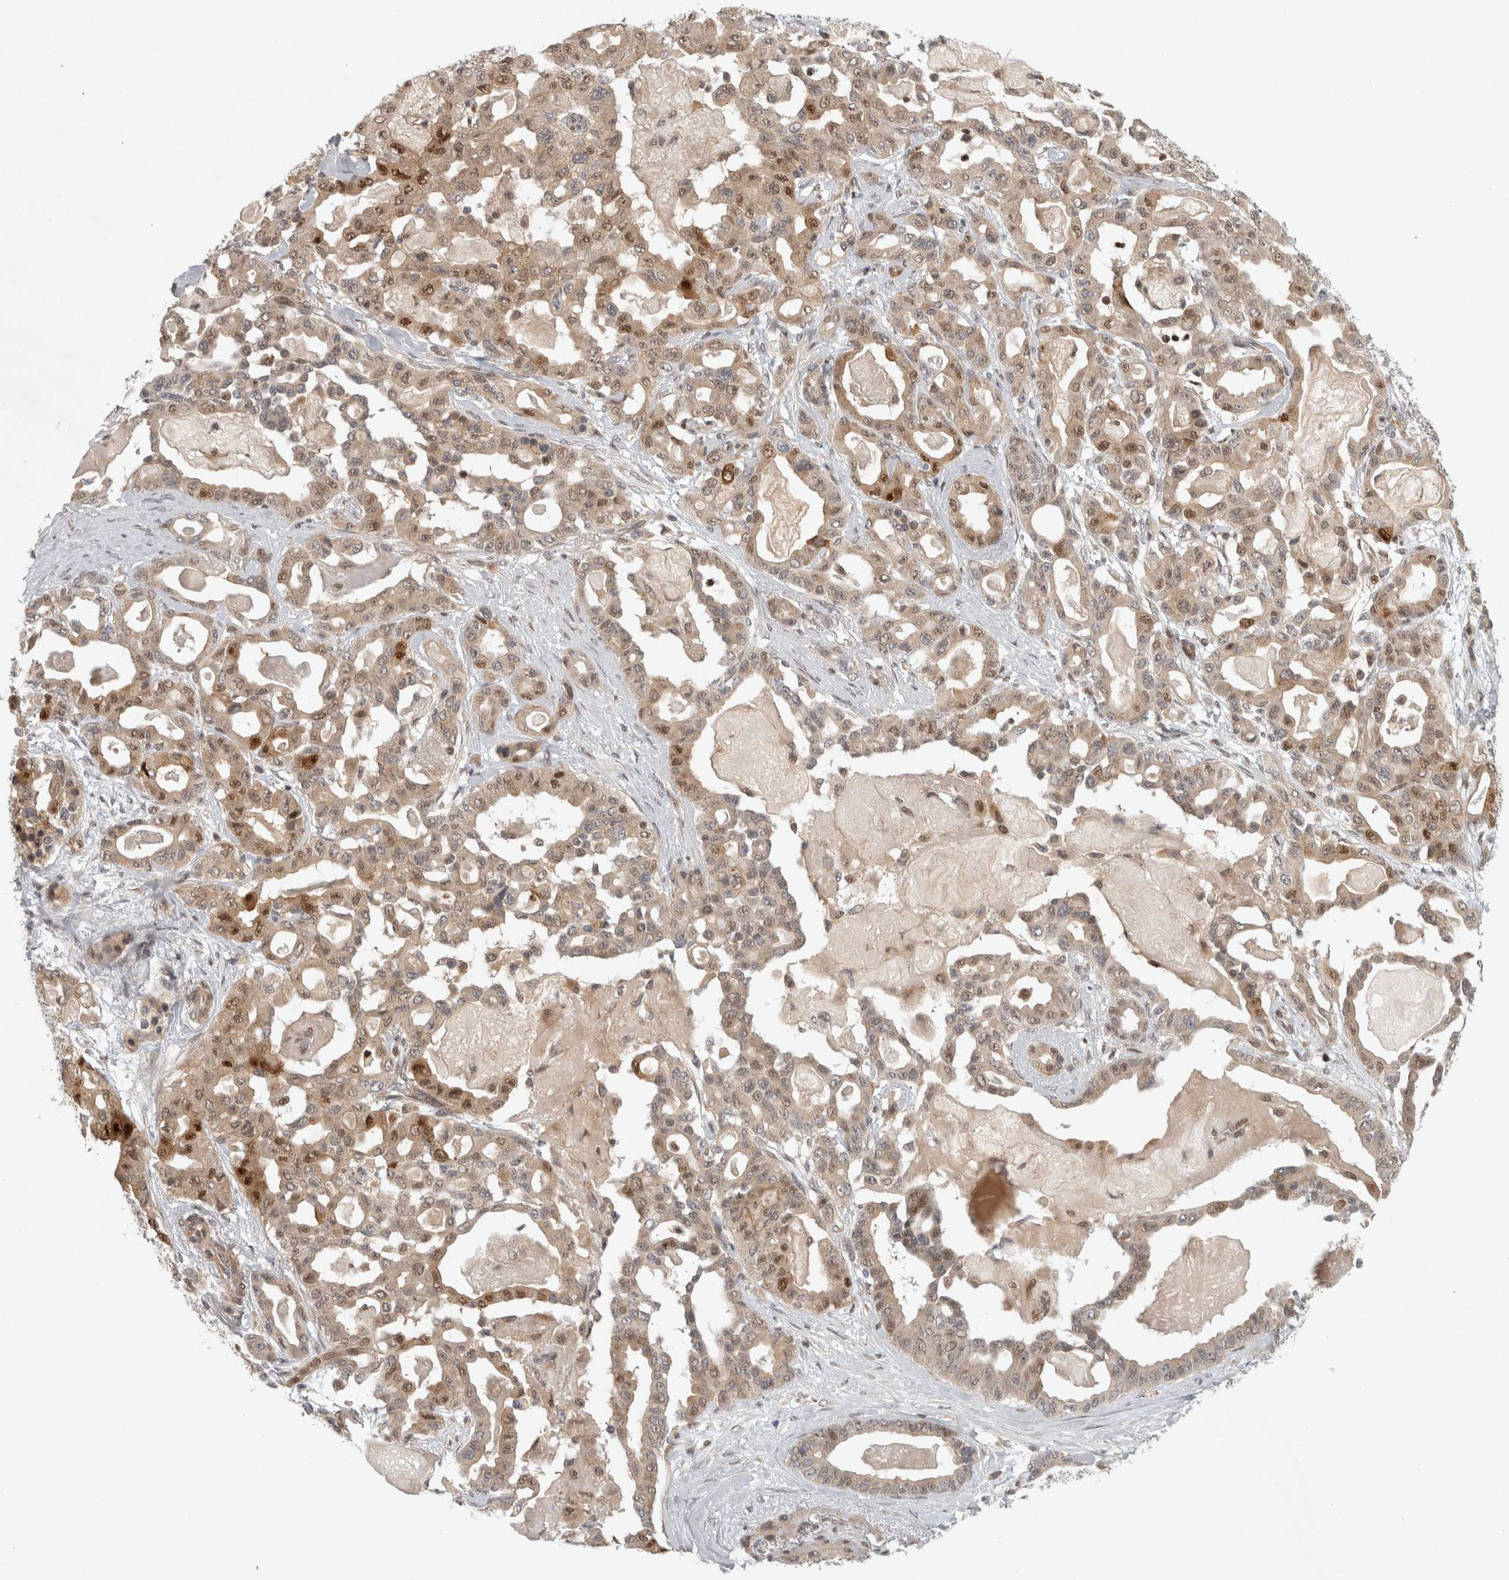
{"staining": {"intensity": "strong", "quantity": "<25%", "location": "nuclear"}, "tissue": "pancreatic cancer", "cell_type": "Tumor cells", "image_type": "cancer", "snomed": [{"axis": "morphology", "description": "Adenocarcinoma, NOS"}, {"axis": "topography", "description": "Pancreas"}], "caption": "The photomicrograph shows immunohistochemical staining of pancreatic cancer (adenocarcinoma). There is strong nuclear staining is present in approximately <25% of tumor cells.", "gene": "KDM8", "patient": {"sex": "male", "age": 63}}